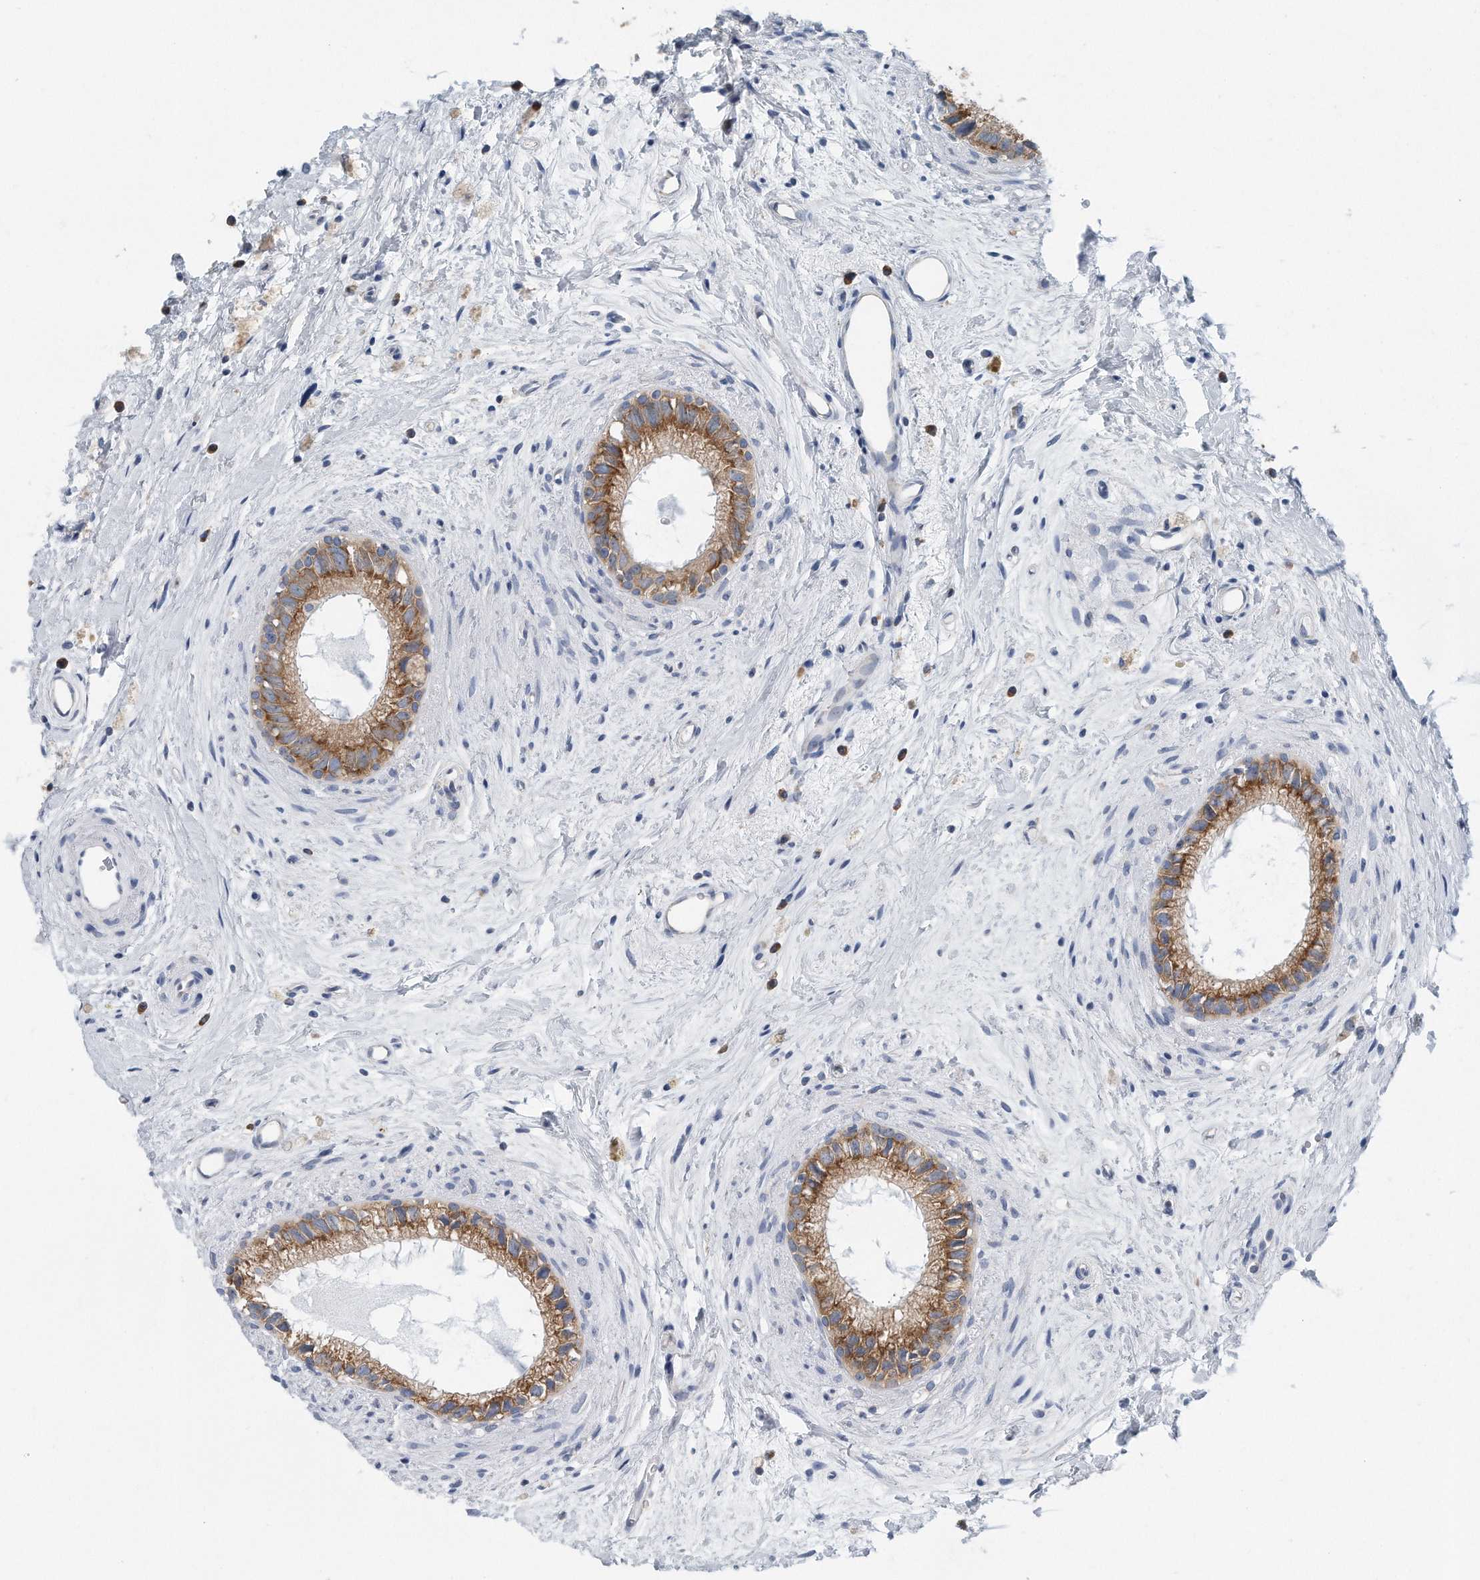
{"staining": {"intensity": "strong", "quantity": ">75%", "location": "cytoplasmic/membranous"}, "tissue": "epididymis", "cell_type": "Glandular cells", "image_type": "normal", "snomed": [{"axis": "morphology", "description": "Normal tissue, NOS"}, {"axis": "topography", "description": "Epididymis"}], "caption": "Approximately >75% of glandular cells in benign epididymis exhibit strong cytoplasmic/membranous protein staining as visualized by brown immunohistochemical staining.", "gene": "RPL26L1", "patient": {"sex": "male", "age": 80}}